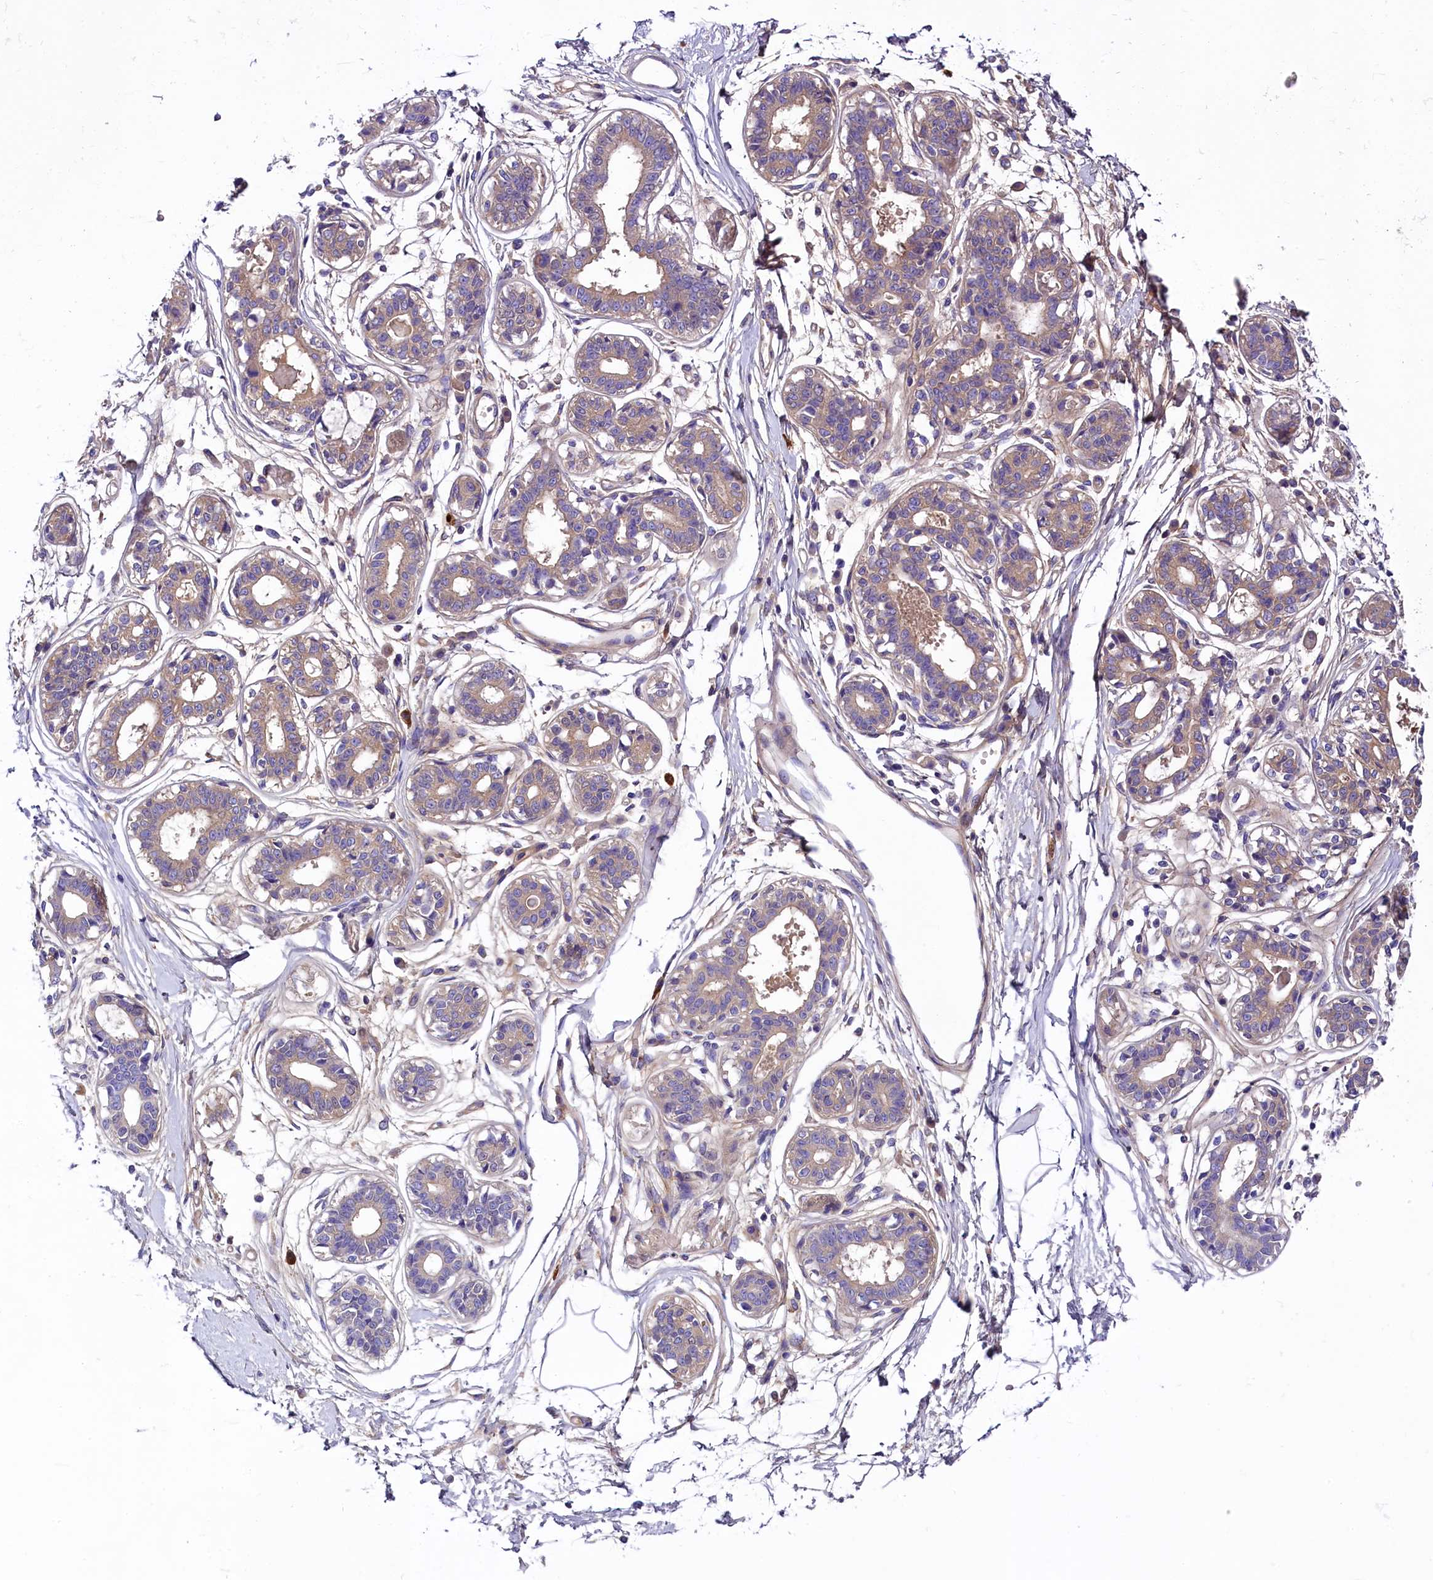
{"staining": {"intensity": "negative", "quantity": "none", "location": "none"}, "tissue": "breast", "cell_type": "Adipocytes", "image_type": "normal", "snomed": [{"axis": "morphology", "description": "Normal tissue, NOS"}, {"axis": "topography", "description": "Breast"}], "caption": "Image shows no significant protein staining in adipocytes of normal breast.", "gene": "SOD3", "patient": {"sex": "female", "age": 45}}